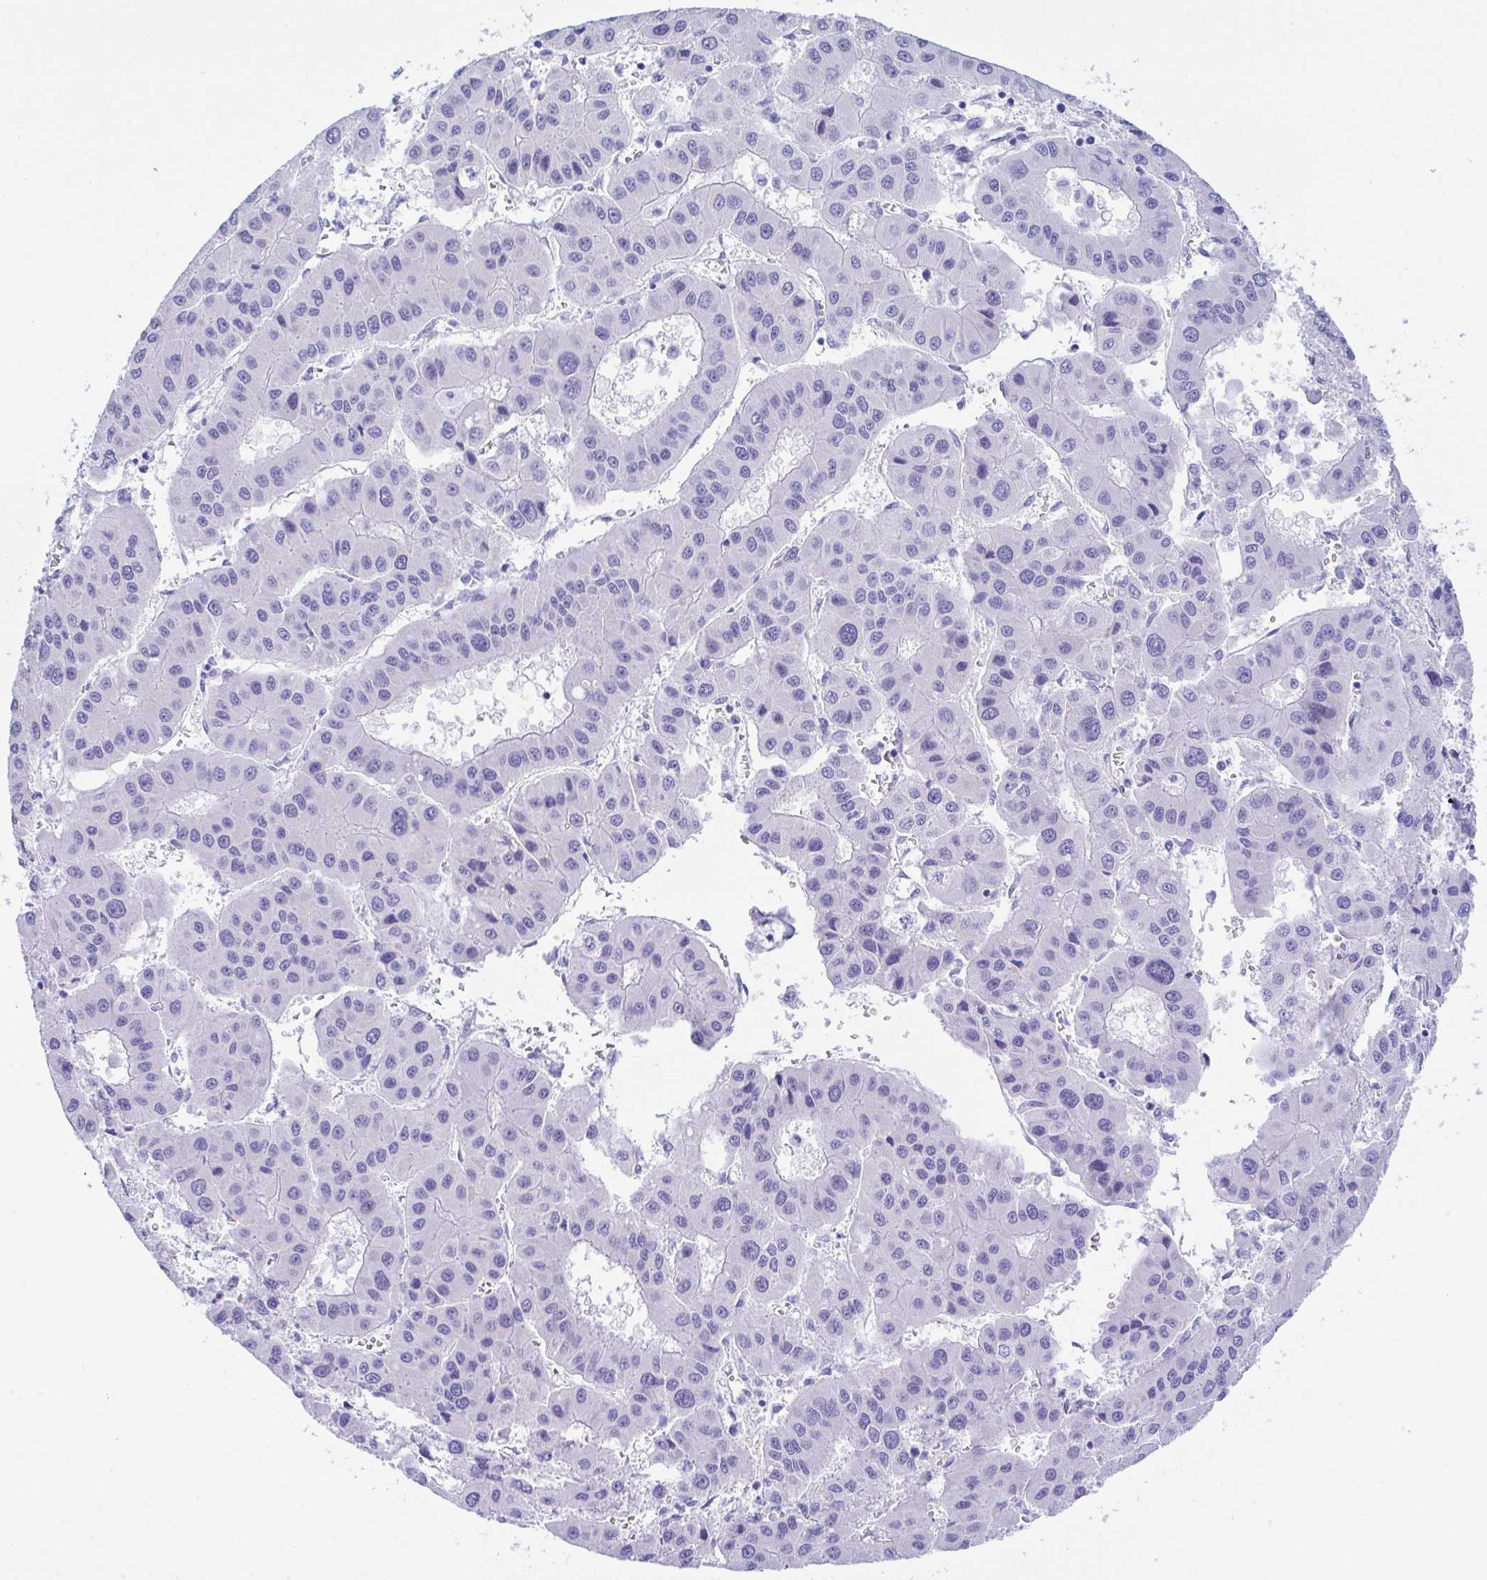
{"staining": {"intensity": "negative", "quantity": "none", "location": "none"}, "tissue": "liver cancer", "cell_type": "Tumor cells", "image_type": "cancer", "snomed": [{"axis": "morphology", "description": "Carcinoma, Hepatocellular, NOS"}, {"axis": "topography", "description": "Liver"}], "caption": "The histopathology image demonstrates no significant positivity in tumor cells of liver cancer. (Brightfield microscopy of DAB (3,3'-diaminobenzidine) immunohistochemistry (IHC) at high magnification).", "gene": "SEL1L2", "patient": {"sex": "male", "age": 73}}